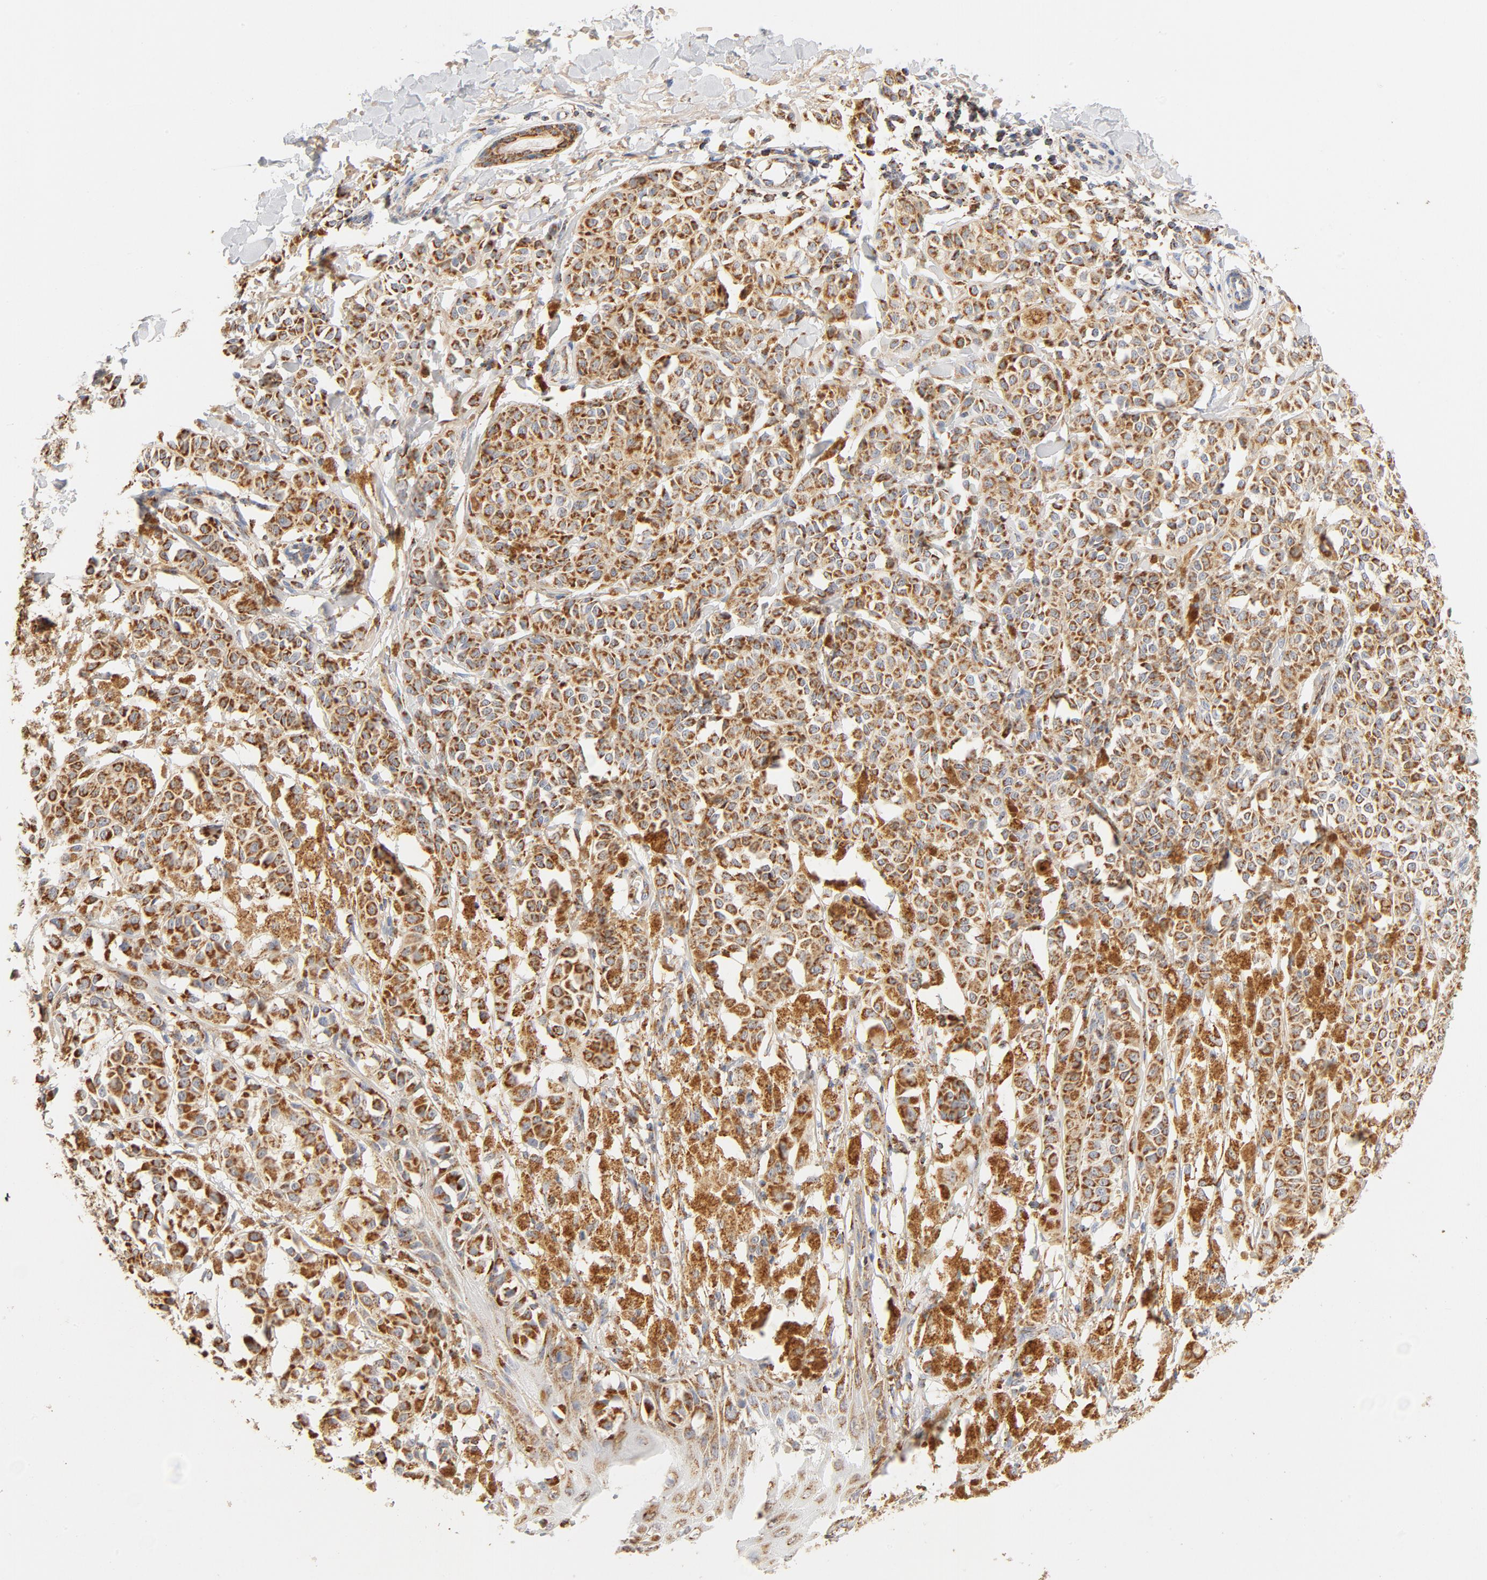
{"staining": {"intensity": "moderate", "quantity": ">75%", "location": "cytoplasmic/membranous"}, "tissue": "melanoma", "cell_type": "Tumor cells", "image_type": "cancer", "snomed": [{"axis": "morphology", "description": "Malignant melanoma, NOS"}, {"axis": "topography", "description": "Skin"}], "caption": "Melanoma was stained to show a protein in brown. There is medium levels of moderate cytoplasmic/membranous positivity in about >75% of tumor cells. Nuclei are stained in blue.", "gene": "COX4I1", "patient": {"sex": "male", "age": 76}}